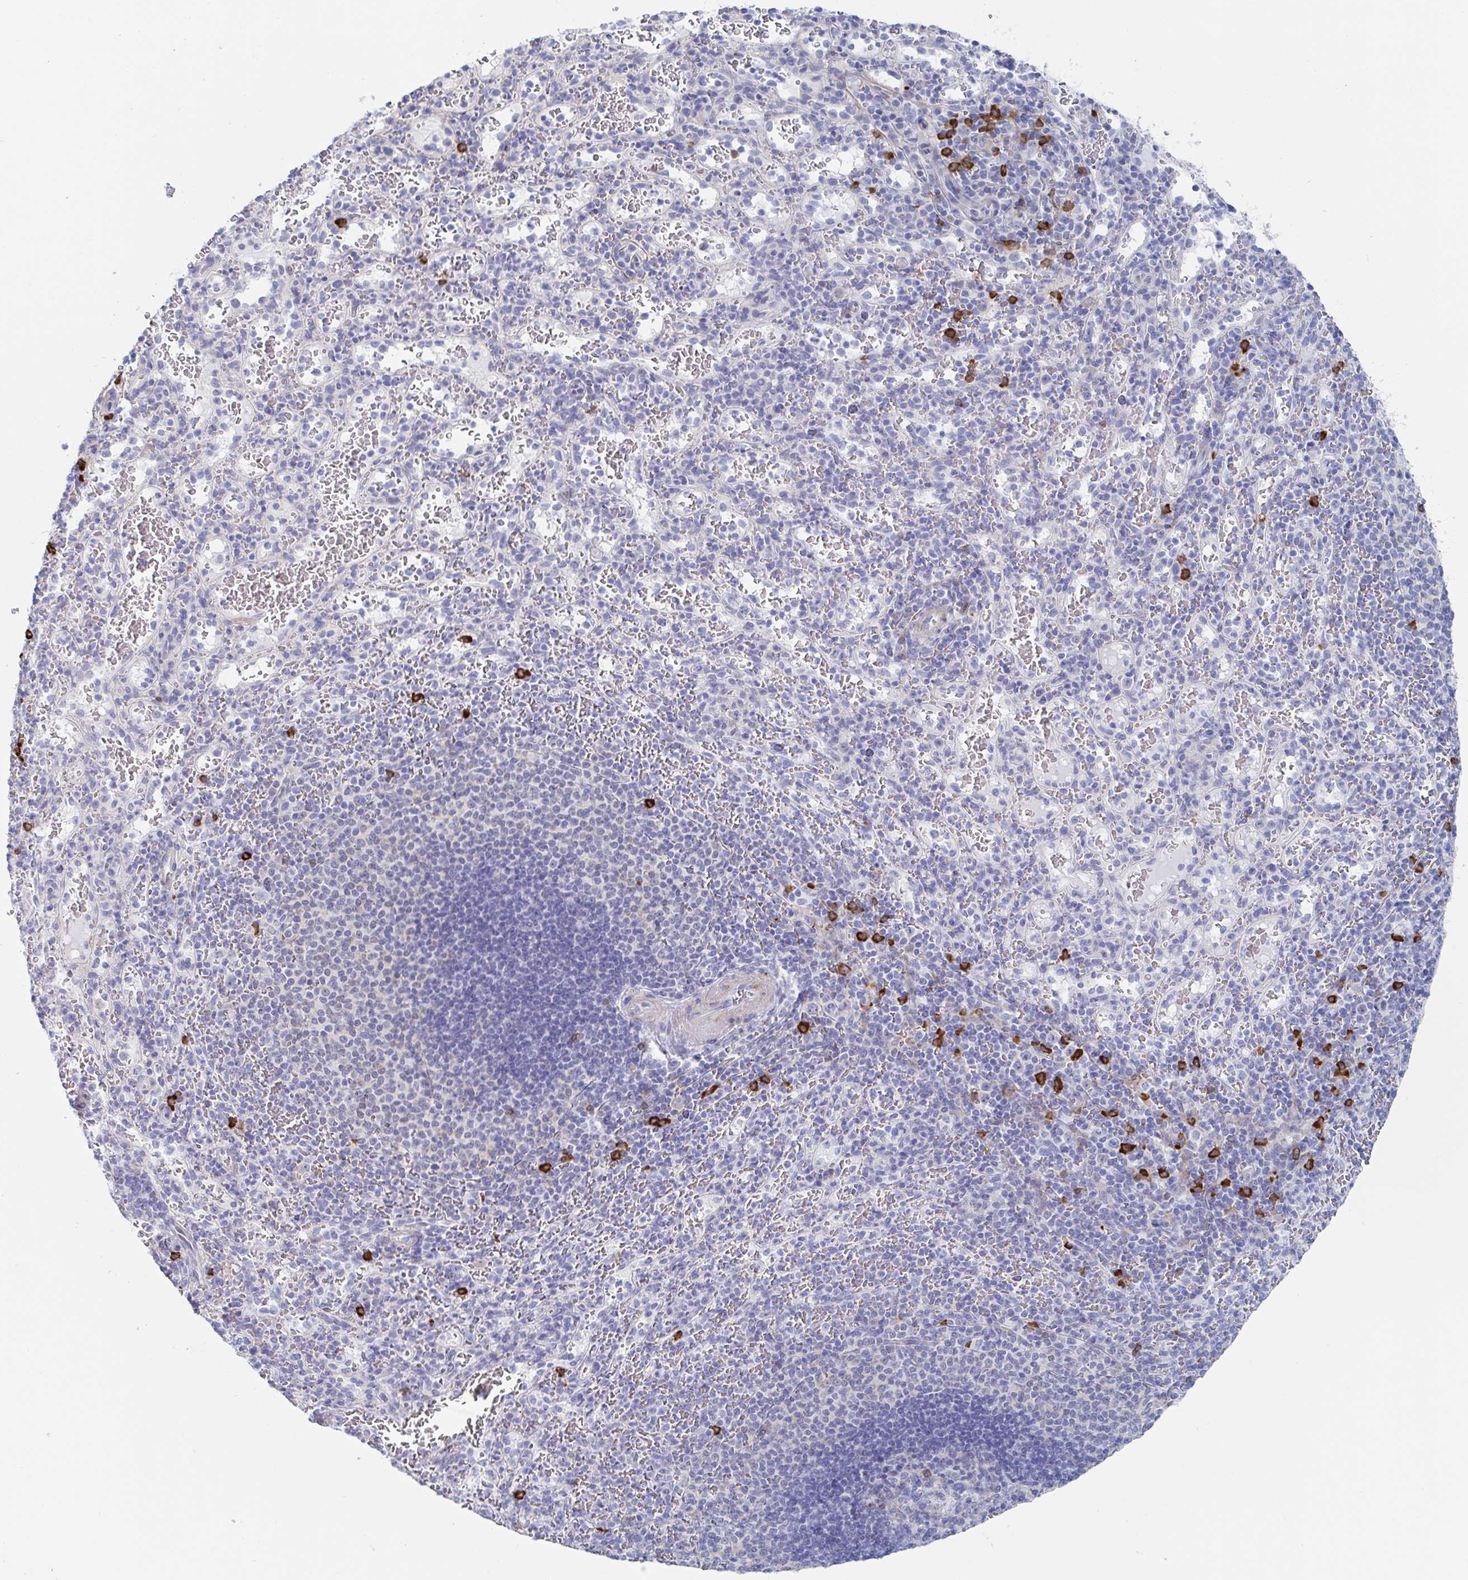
{"staining": {"intensity": "strong", "quantity": "<25%", "location": "cytoplasmic/membranous"}, "tissue": "spleen", "cell_type": "Cells in red pulp", "image_type": "normal", "snomed": [{"axis": "morphology", "description": "Normal tissue, NOS"}, {"axis": "topography", "description": "Spleen"}], "caption": "Immunohistochemistry of benign human spleen demonstrates medium levels of strong cytoplasmic/membranous expression in about <25% of cells in red pulp. (DAB (3,3'-diaminobenzidine) IHC, brown staining for protein, blue staining for nuclei).", "gene": "PACSIN1", "patient": {"sex": "male", "age": 57}}